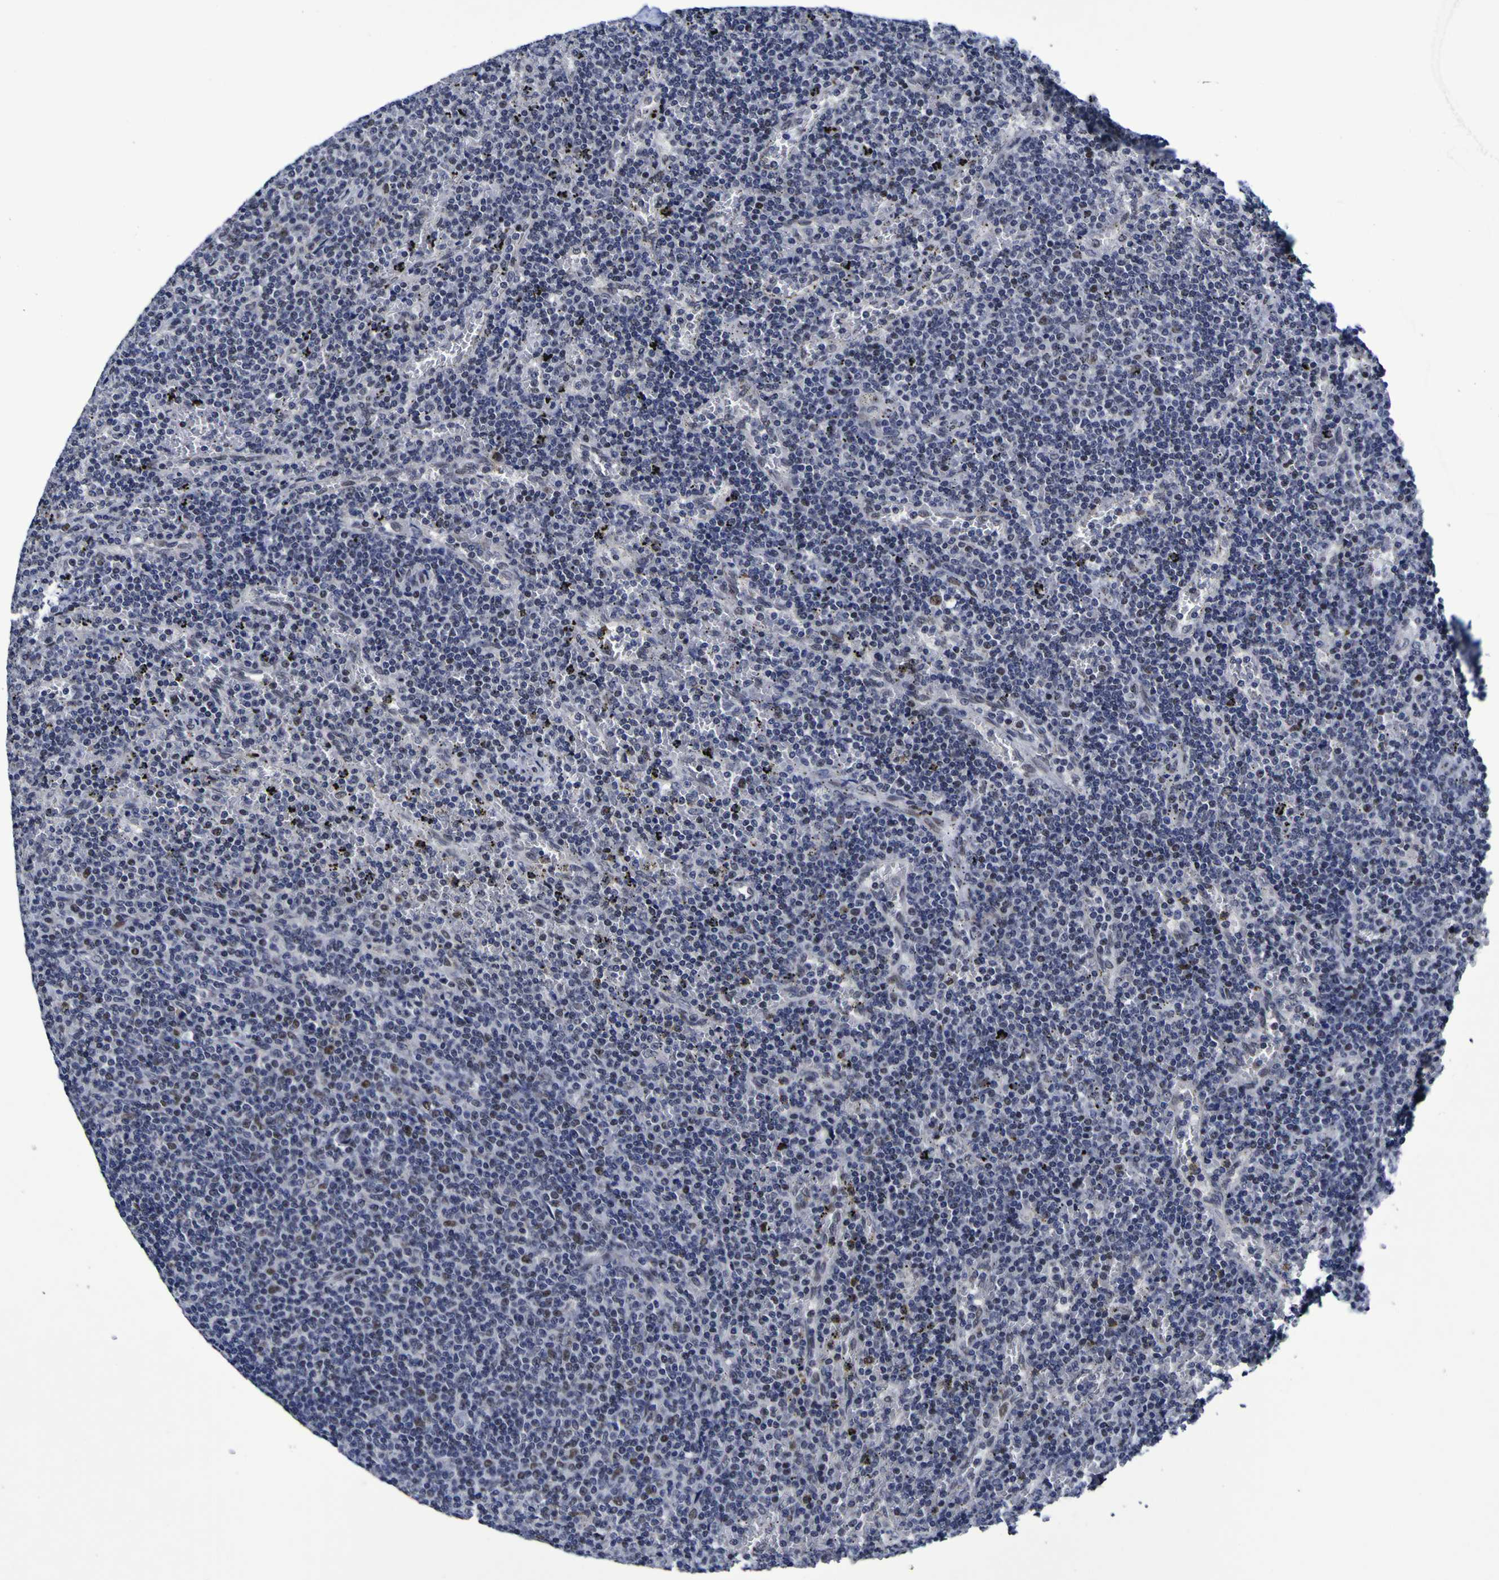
{"staining": {"intensity": "weak", "quantity": "<25%", "location": "nuclear"}, "tissue": "lymphoma", "cell_type": "Tumor cells", "image_type": "cancer", "snomed": [{"axis": "morphology", "description": "Malignant lymphoma, non-Hodgkin's type, Low grade"}, {"axis": "topography", "description": "Spleen"}], "caption": "Tumor cells show no significant protein positivity in low-grade malignant lymphoma, non-Hodgkin's type. The staining is performed using DAB brown chromogen with nuclei counter-stained in using hematoxylin.", "gene": "MBD3", "patient": {"sex": "female", "age": 50}}